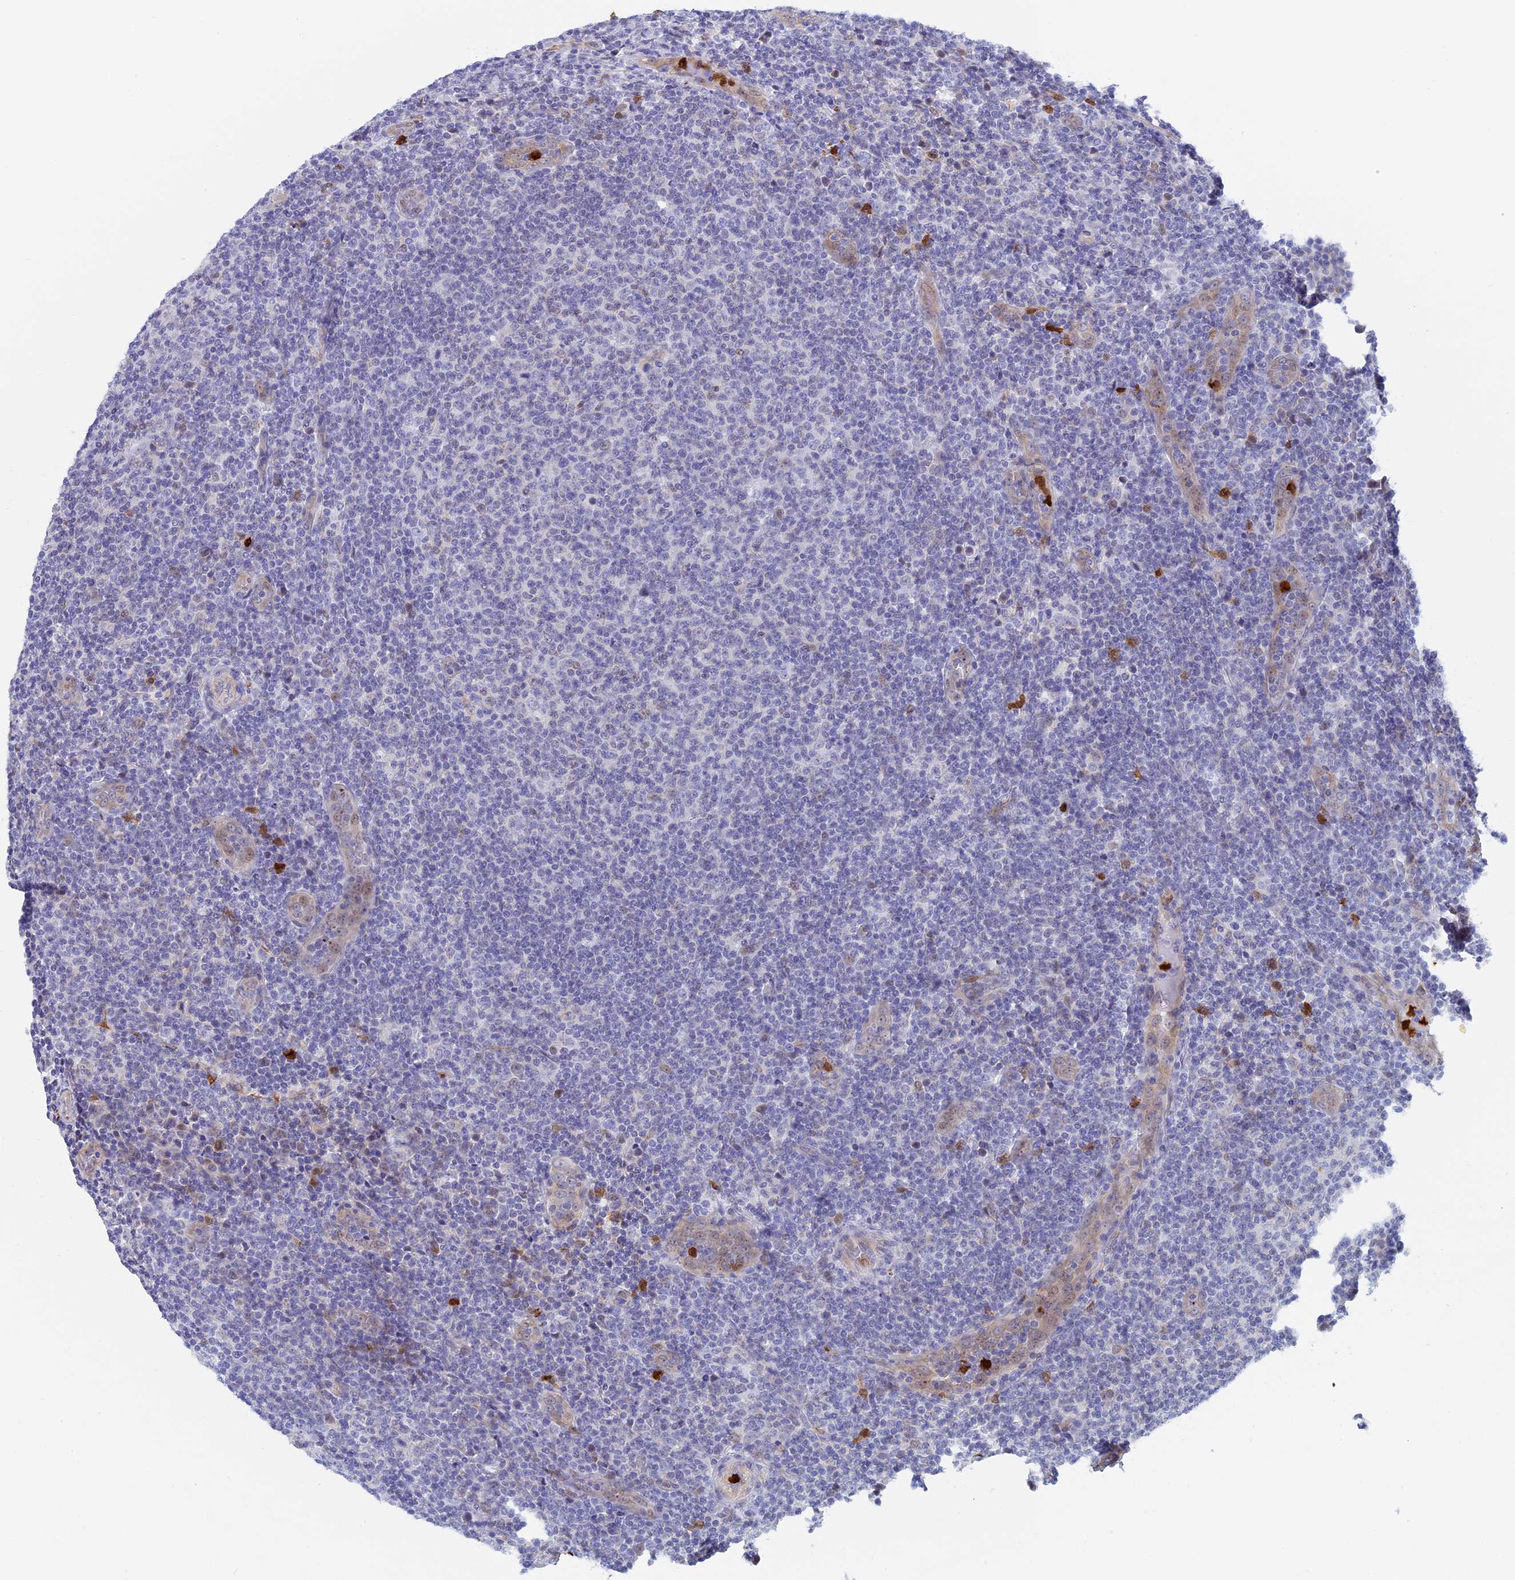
{"staining": {"intensity": "negative", "quantity": "none", "location": "none"}, "tissue": "lymphoma", "cell_type": "Tumor cells", "image_type": "cancer", "snomed": [{"axis": "morphology", "description": "Malignant lymphoma, non-Hodgkin's type, Low grade"}, {"axis": "topography", "description": "Lymph node"}], "caption": "An IHC photomicrograph of low-grade malignant lymphoma, non-Hodgkin's type is shown. There is no staining in tumor cells of low-grade malignant lymphoma, non-Hodgkin's type.", "gene": "SLC26A1", "patient": {"sex": "male", "age": 66}}